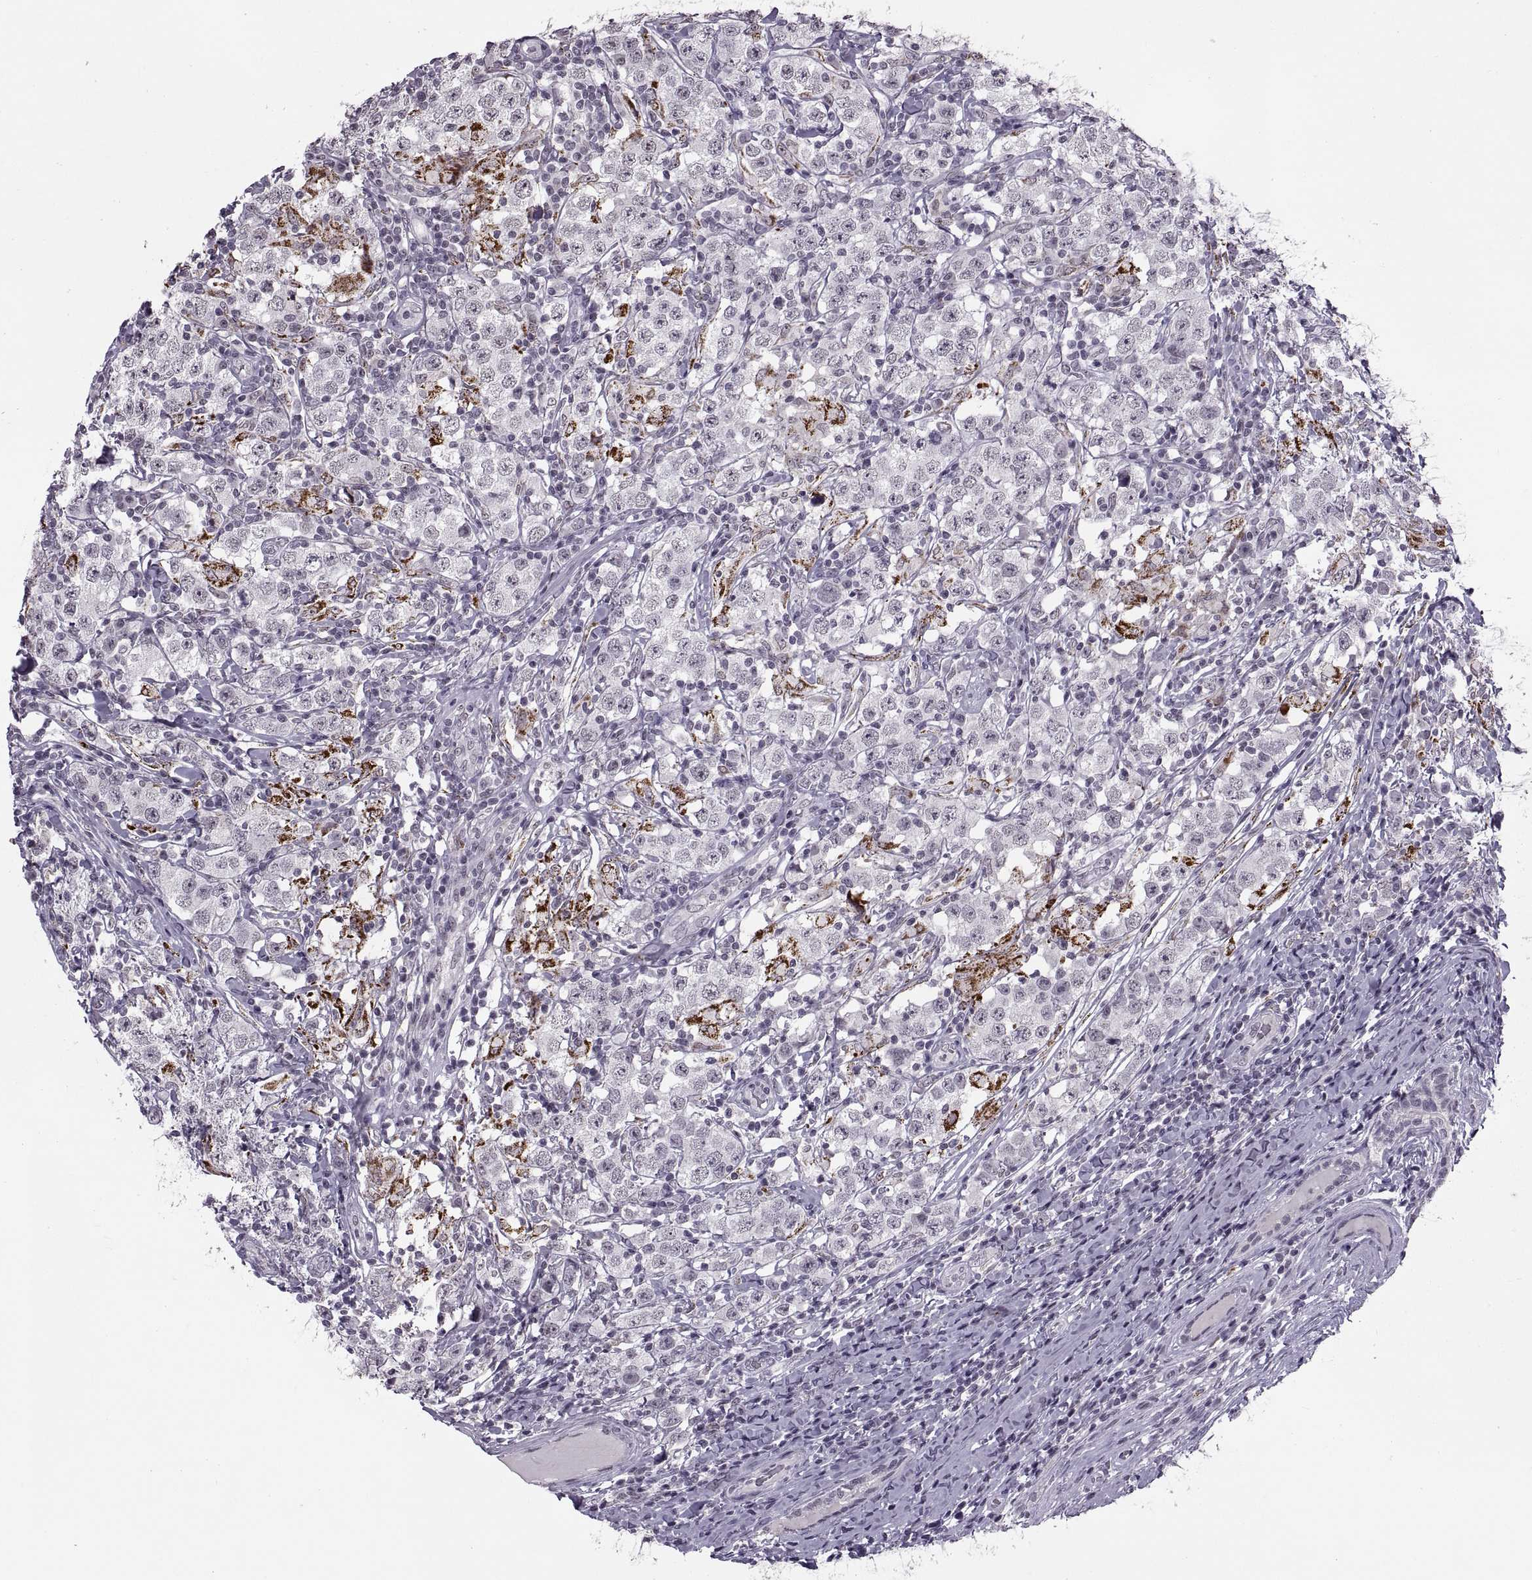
{"staining": {"intensity": "negative", "quantity": "none", "location": "none"}, "tissue": "testis cancer", "cell_type": "Tumor cells", "image_type": "cancer", "snomed": [{"axis": "morphology", "description": "Seminoma, NOS"}, {"axis": "morphology", "description": "Carcinoma, Embryonal, NOS"}, {"axis": "topography", "description": "Testis"}], "caption": "Micrograph shows no protein staining in tumor cells of testis cancer (embryonal carcinoma) tissue. (DAB (3,3'-diaminobenzidine) immunohistochemistry (IHC) visualized using brightfield microscopy, high magnification).", "gene": "OTP", "patient": {"sex": "male", "age": 41}}